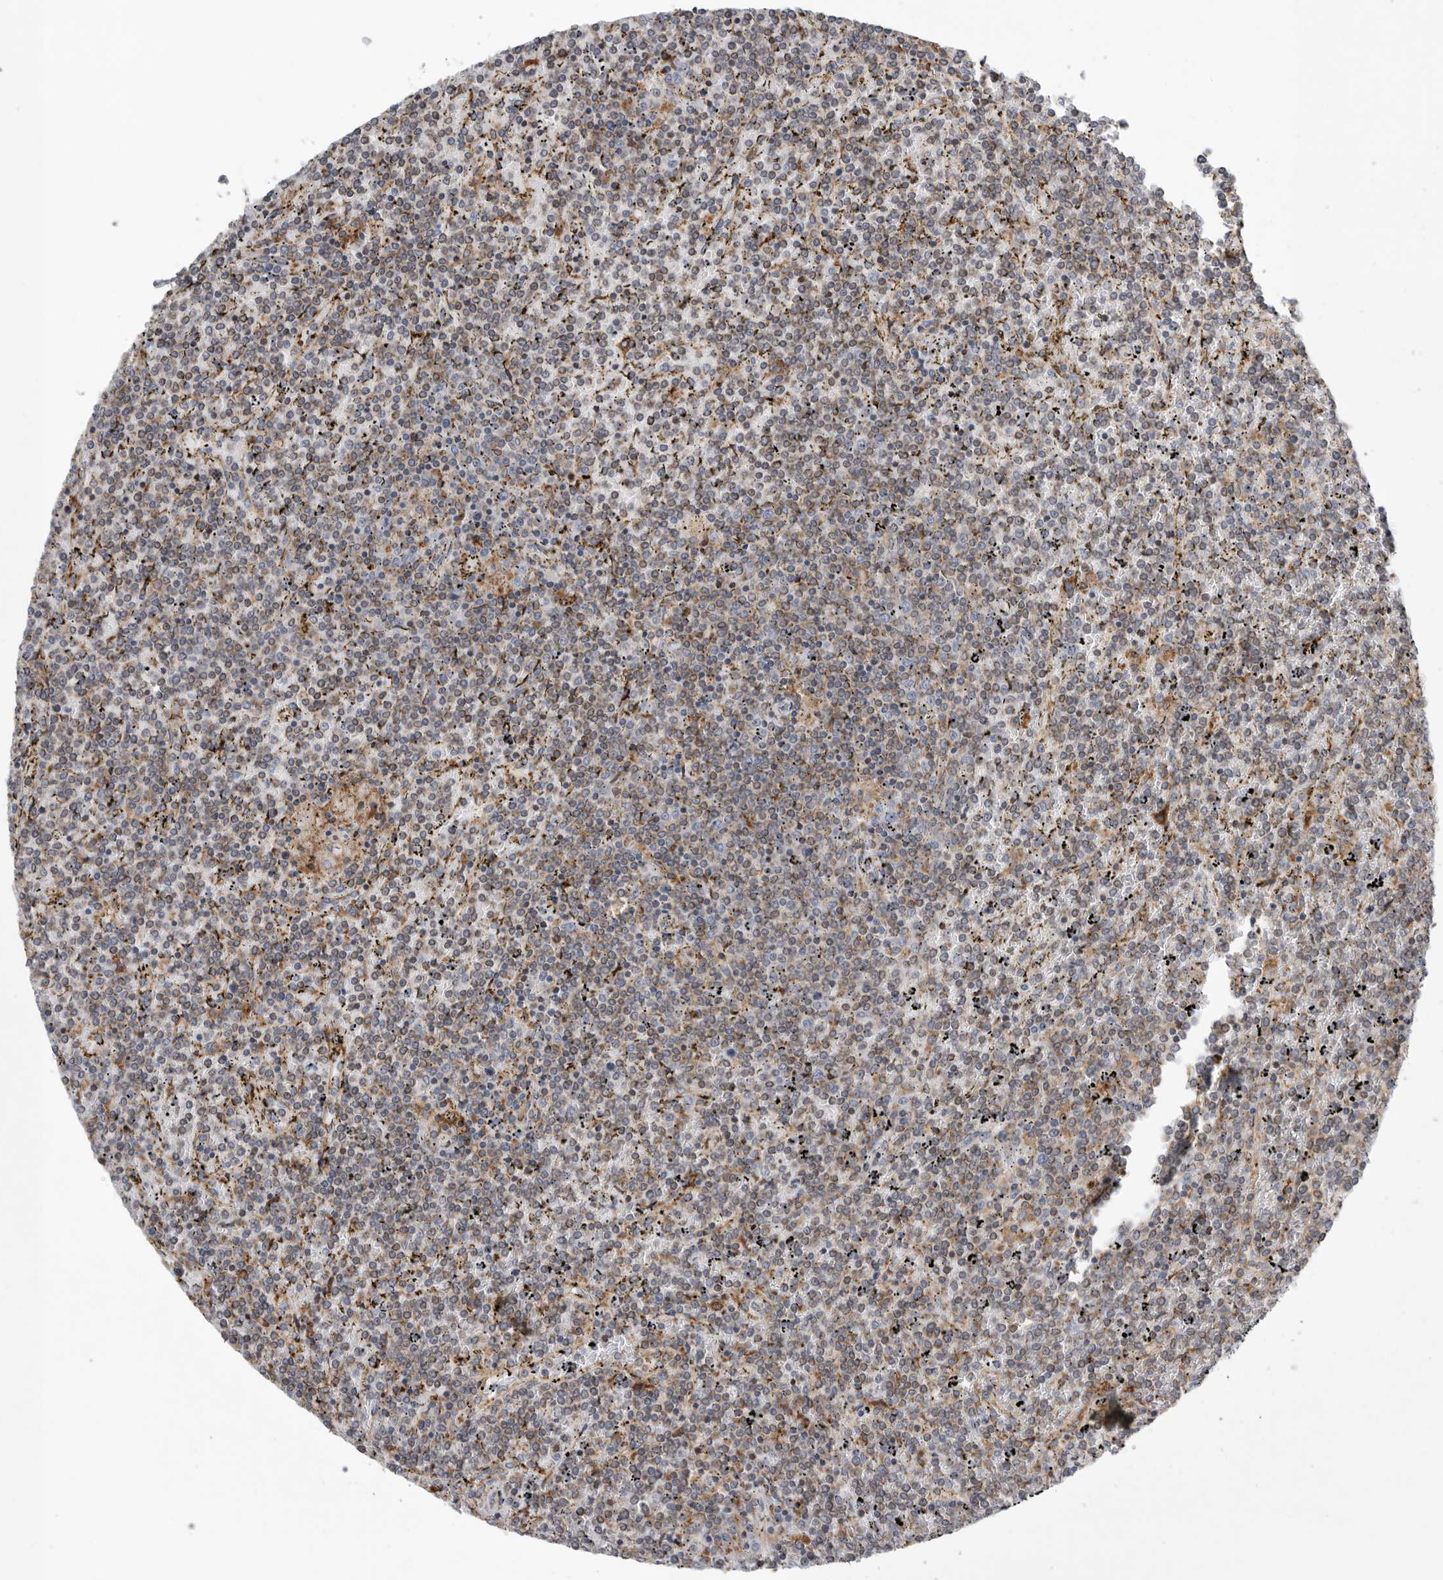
{"staining": {"intensity": "negative", "quantity": "none", "location": "none"}, "tissue": "lymphoma", "cell_type": "Tumor cells", "image_type": "cancer", "snomed": [{"axis": "morphology", "description": "Malignant lymphoma, non-Hodgkin's type, Low grade"}, {"axis": "topography", "description": "Spleen"}], "caption": "Protein analysis of lymphoma shows no significant expression in tumor cells.", "gene": "GANAB", "patient": {"sex": "female", "age": 19}}